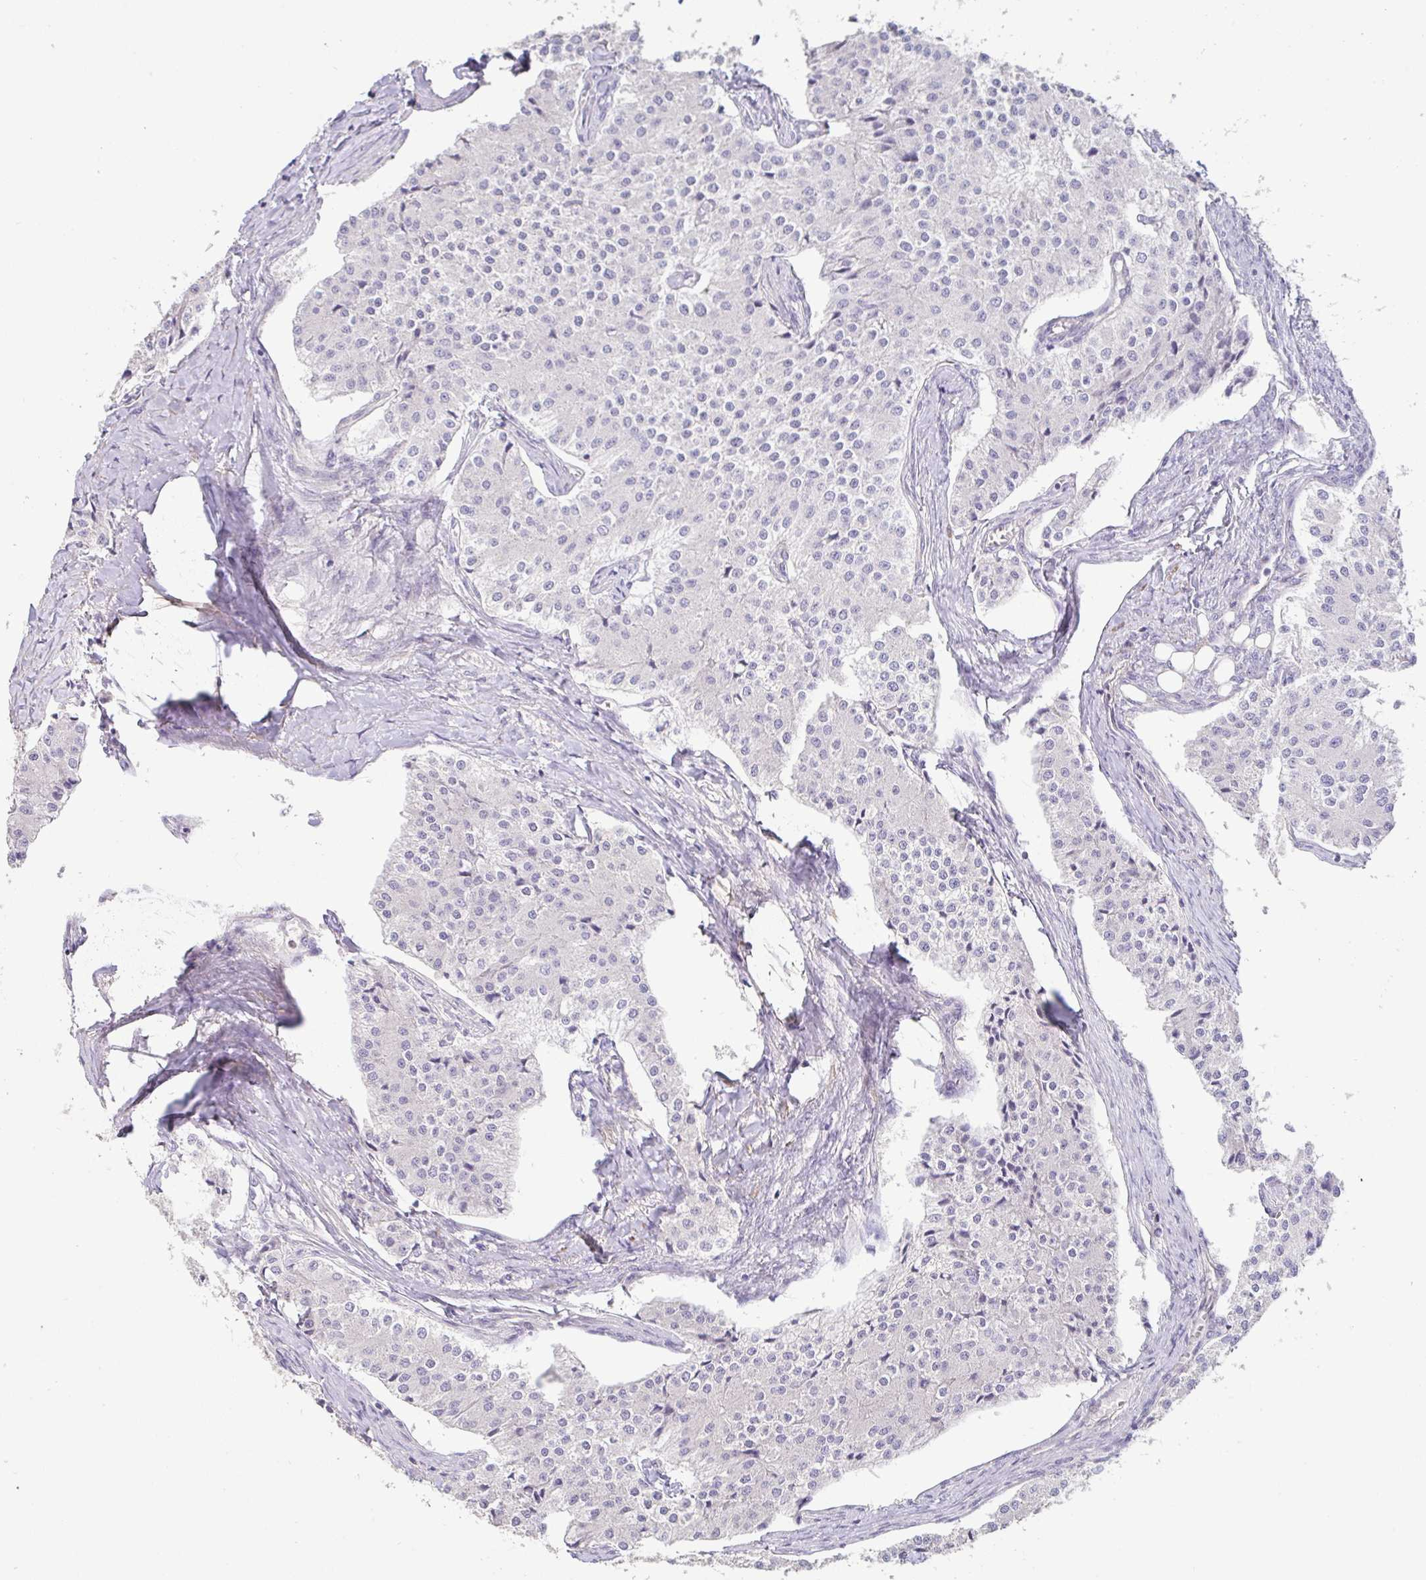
{"staining": {"intensity": "negative", "quantity": "none", "location": "none"}, "tissue": "carcinoid", "cell_type": "Tumor cells", "image_type": "cancer", "snomed": [{"axis": "morphology", "description": "Carcinoid, malignant, NOS"}, {"axis": "topography", "description": "Colon"}], "caption": "Immunohistochemistry (IHC) image of neoplastic tissue: carcinoid (malignant) stained with DAB (3,3'-diaminobenzidine) reveals no significant protein positivity in tumor cells. Nuclei are stained in blue.", "gene": "PYGM", "patient": {"sex": "female", "age": 52}}